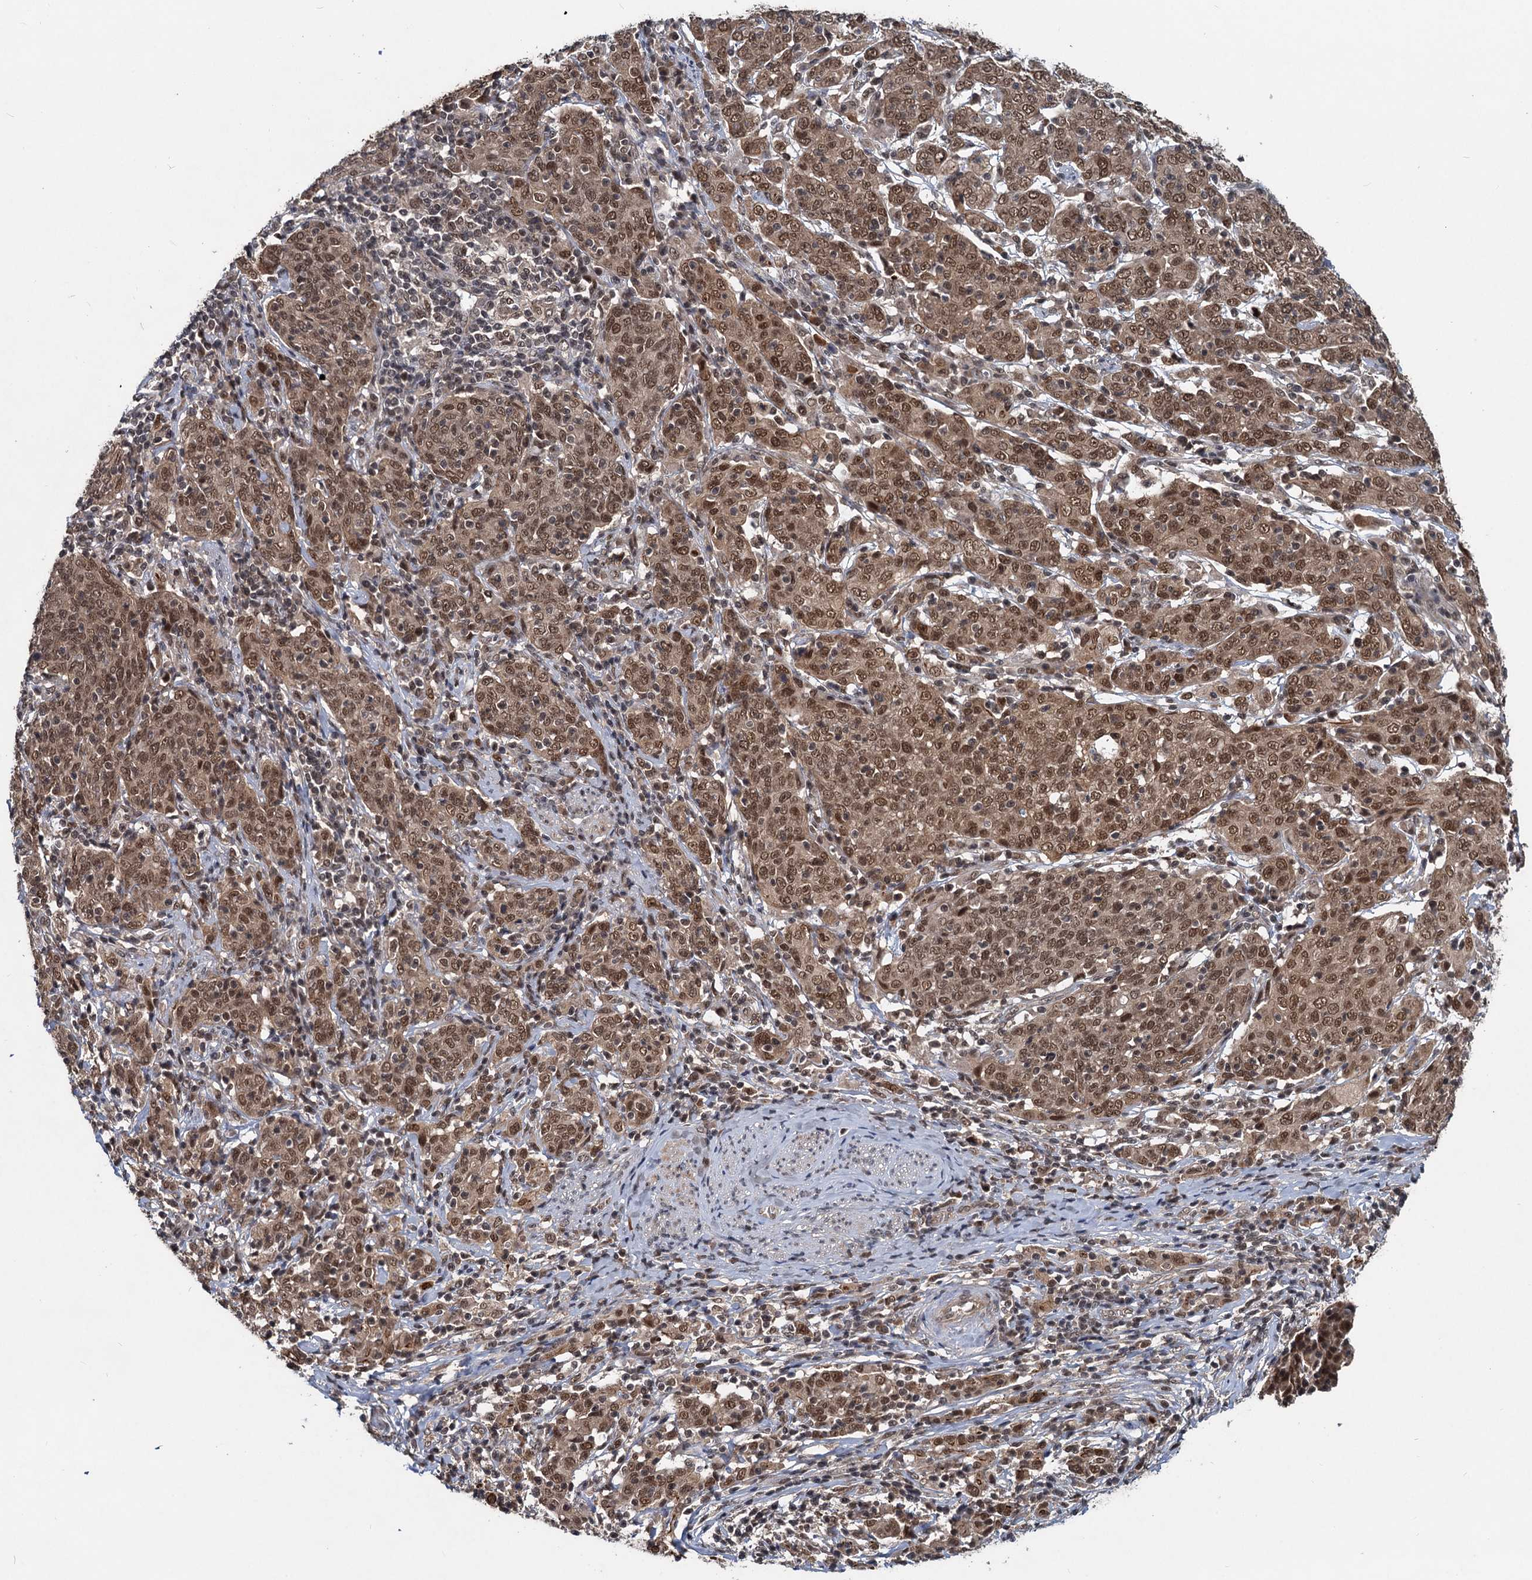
{"staining": {"intensity": "moderate", "quantity": ">75%", "location": "cytoplasmic/membranous,nuclear"}, "tissue": "cervical cancer", "cell_type": "Tumor cells", "image_type": "cancer", "snomed": [{"axis": "morphology", "description": "Squamous cell carcinoma, NOS"}, {"axis": "topography", "description": "Cervix"}], "caption": "Immunohistochemical staining of human squamous cell carcinoma (cervical) exhibits moderate cytoplasmic/membranous and nuclear protein positivity in about >75% of tumor cells.", "gene": "RITA1", "patient": {"sex": "female", "age": 67}}